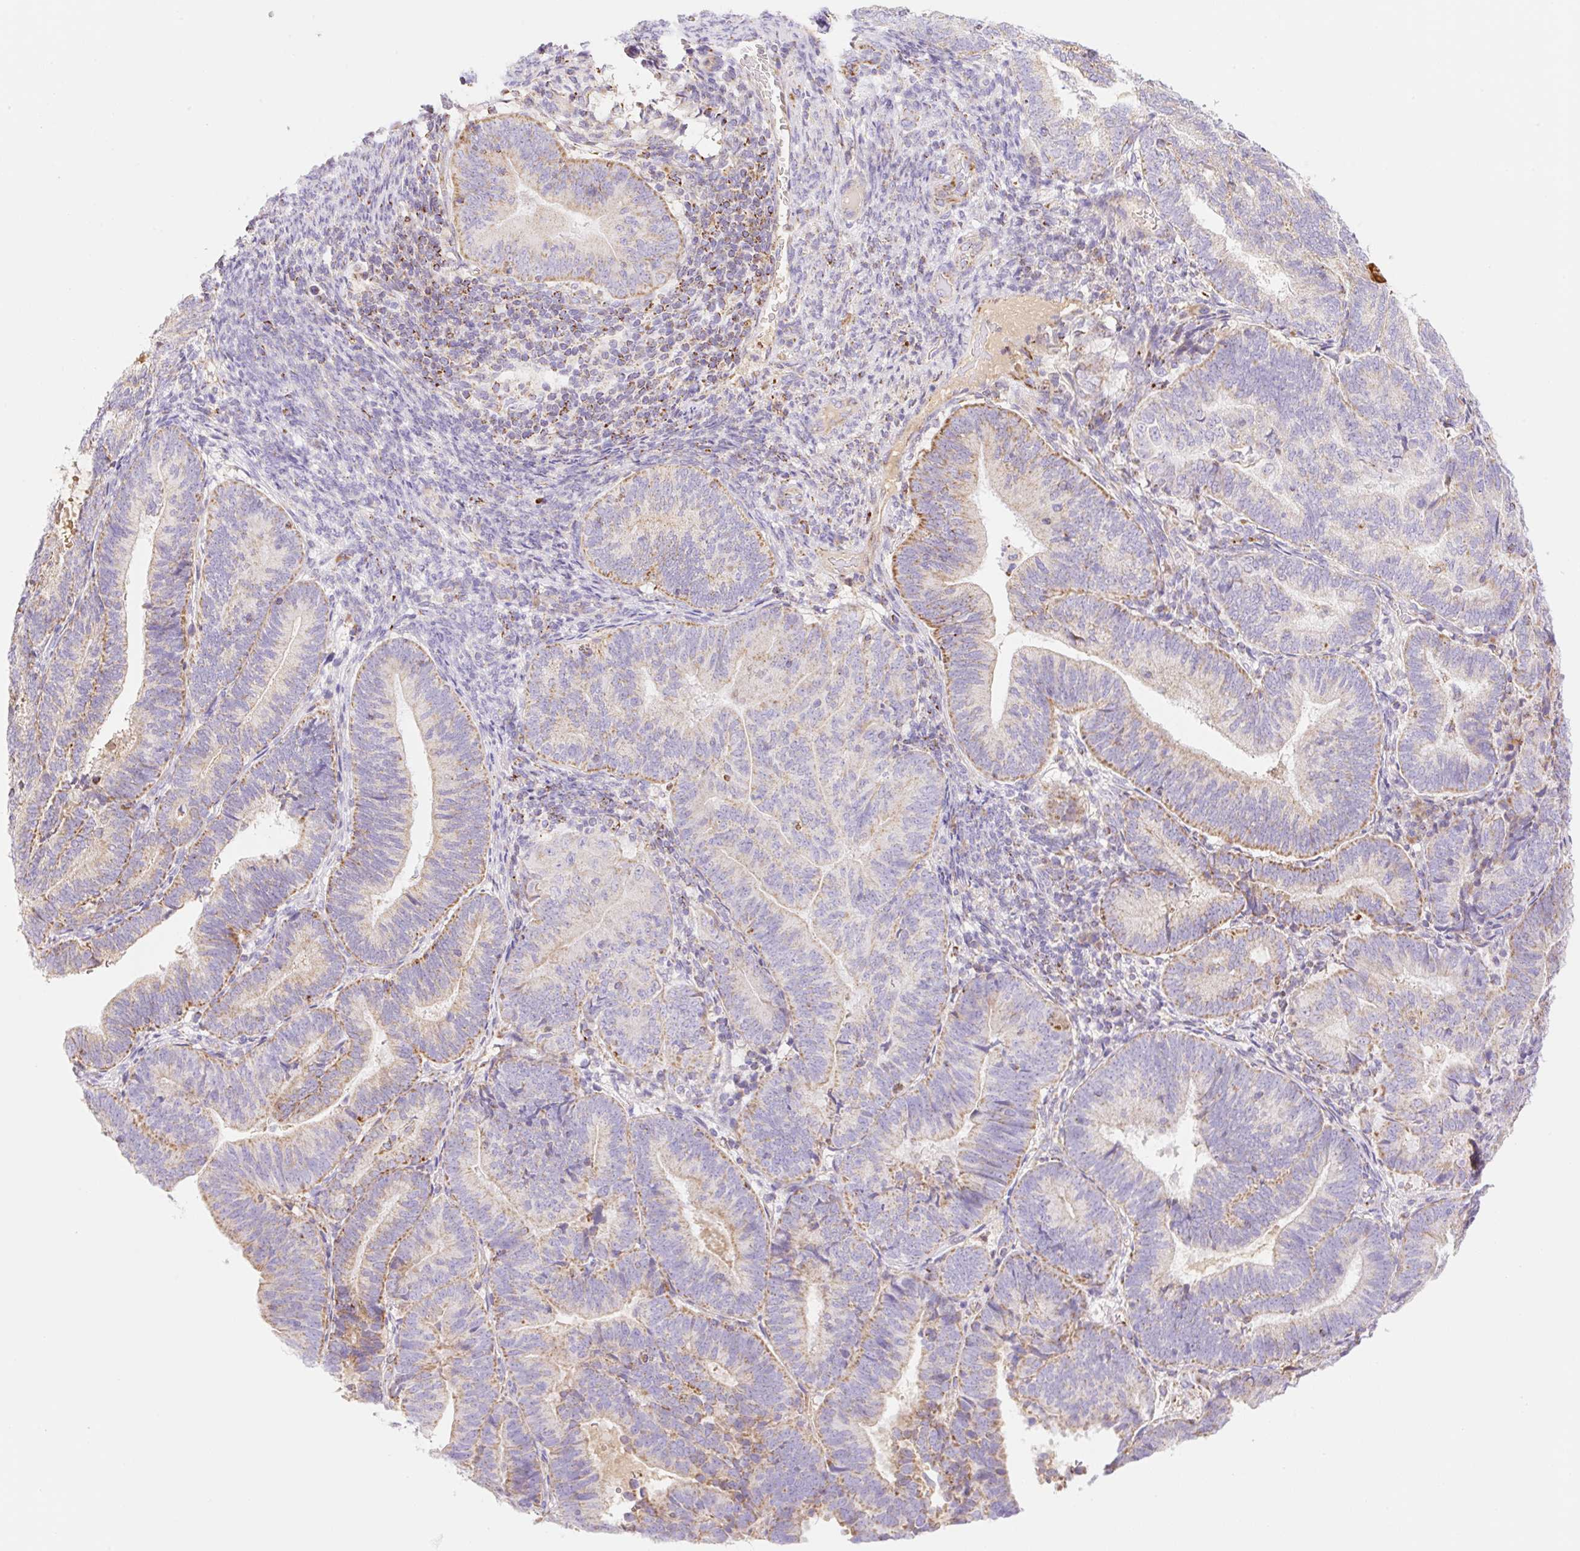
{"staining": {"intensity": "moderate", "quantity": "25%-75%", "location": "cytoplasmic/membranous"}, "tissue": "endometrial cancer", "cell_type": "Tumor cells", "image_type": "cancer", "snomed": [{"axis": "morphology", "description": "Adenocarcinoma, NOS"}, {"axis": "topography", "description": "Endometrium"}], "caption": "Protein expression analysis of human endometrial cancer (adenocarcinoma) reveals moderate cytoplasmic/membranous expression in about 25%-75% of tumor cells.", "gene": "ETNK2", "patient": {"sex": "female", "age": 70}}